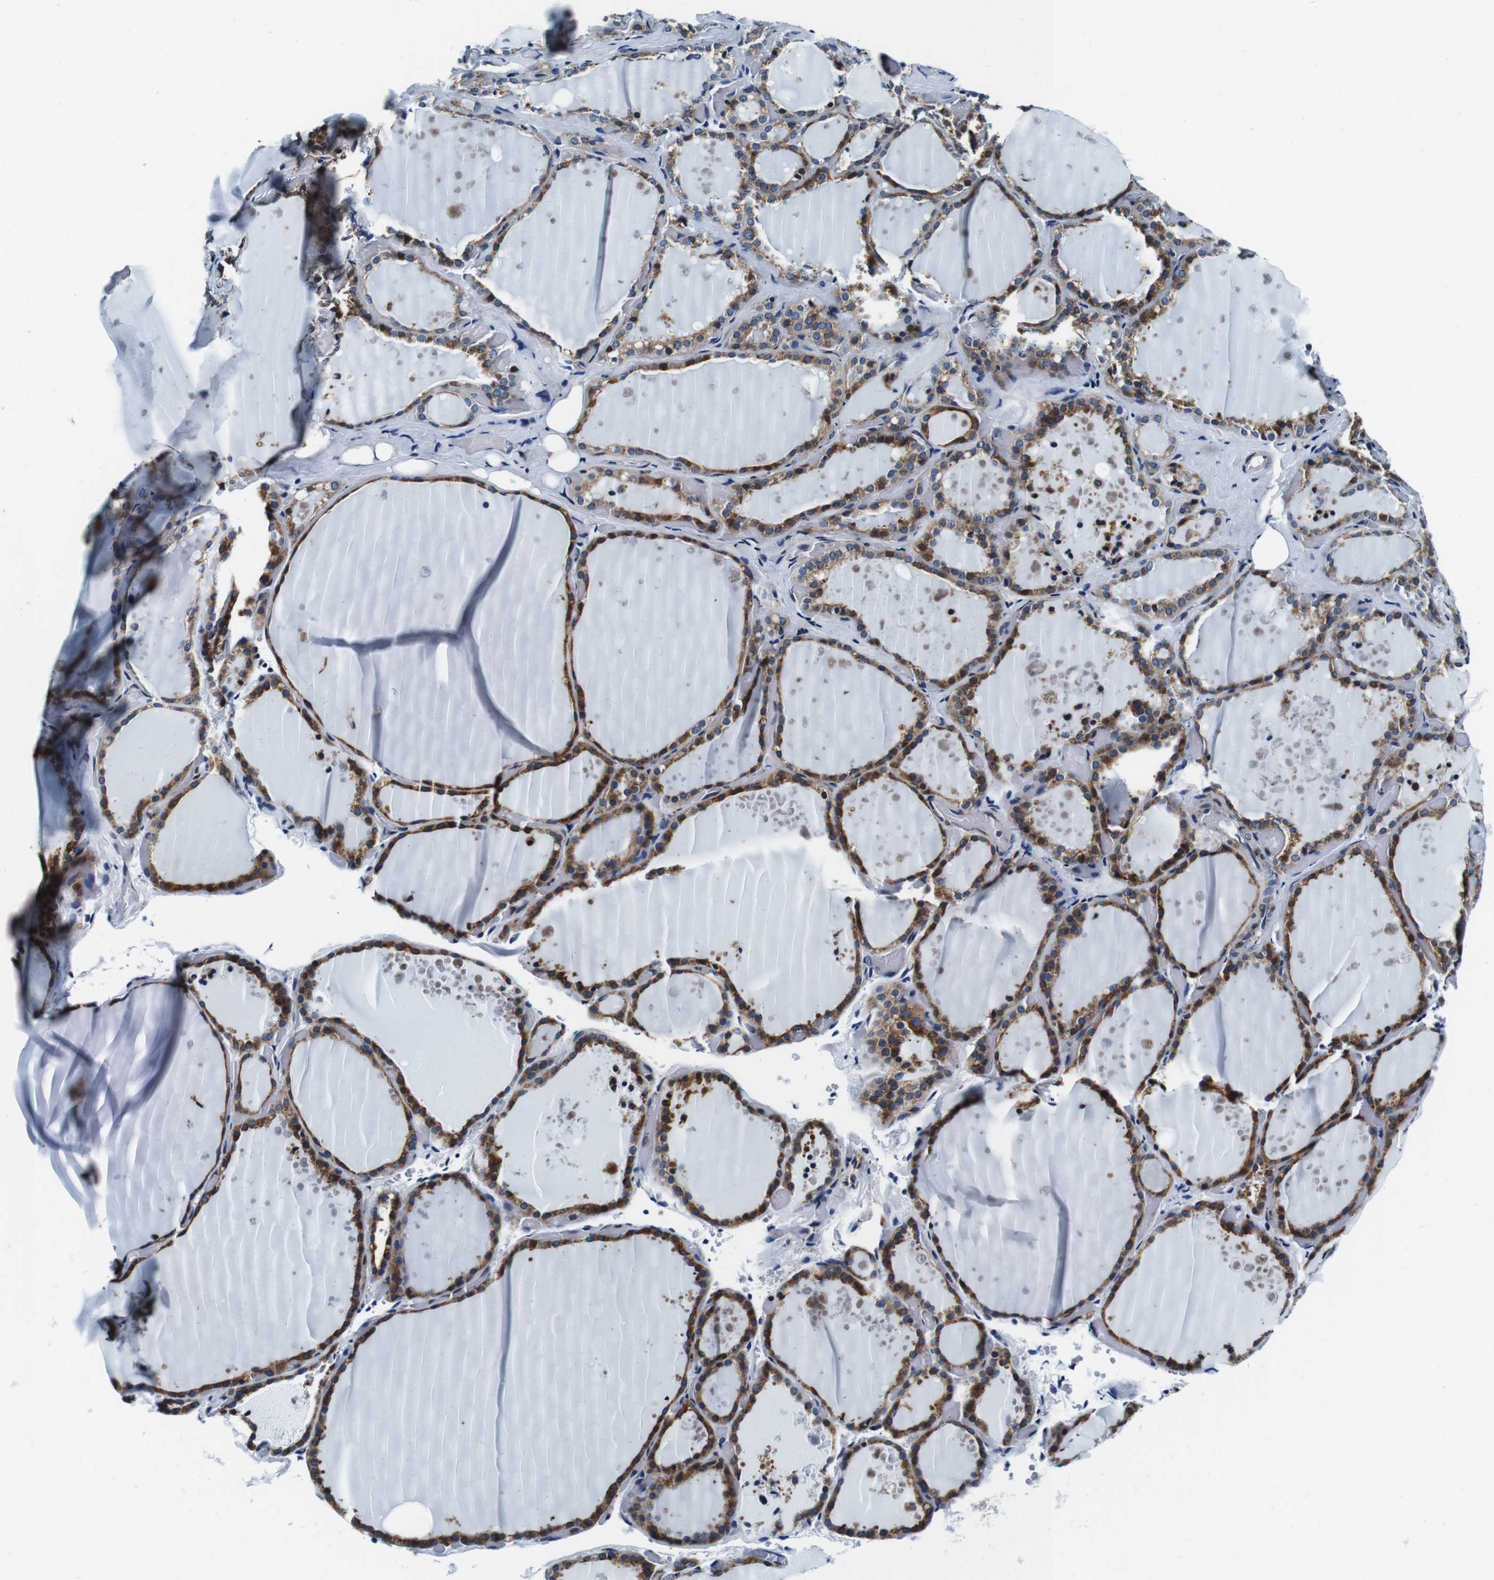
{"staining": {"intensity": "moderate", "quantity": ">75%", "location": "cytoplasmic/membranous"}, "tissue": "thyroid gland", "cell_type": "Glandular cells", "image_type": "normal", "snomed": [{"axis": "morphology", "description": "Normal tissue, NOS"}, {"axis": "topography", "description": "Thyroid gland"}], "caption": "An immunohistochemistry image of unremarkable tissue is shown. Protein staining in brown shows moderate cytoplasmic/membranous positivity in thyroid gland within glandular cells. The staining was performed using DAB to visualize the protein expression in brown, while the nuclei were stained in blue with hematoxylin (Magnification: 20x).", "gene": "FAR2", "patient": {"sex": "female", "age": 44}}